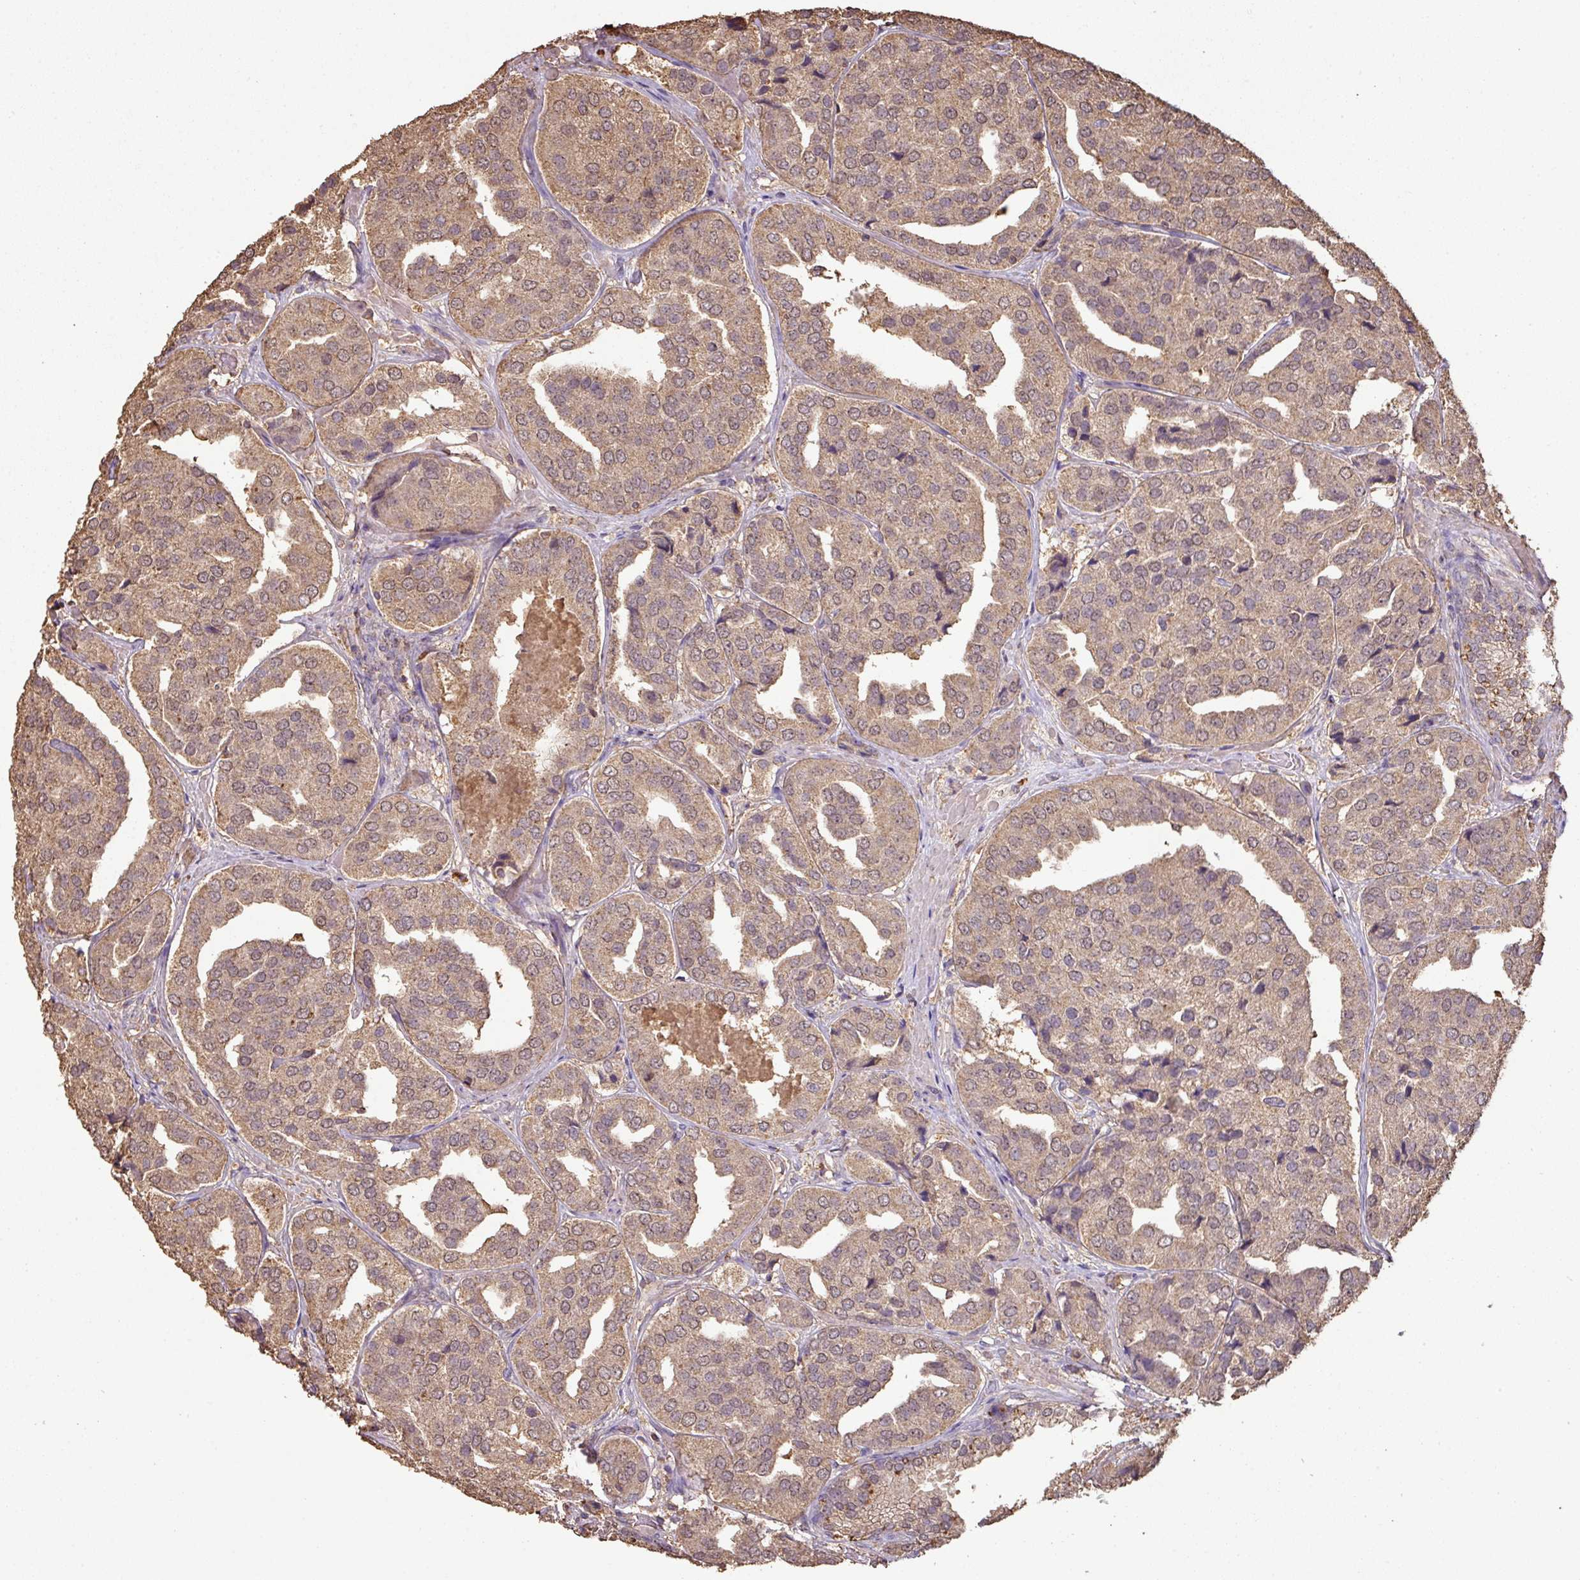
{"staining": {"intensity": "moderate", "quantity": ">75%", "location": "cytoplasmic/membranous"}, "tissue": "prostate cancer", "cell_type": "Tumor cells", "image_type": "cancer", "snomed": [{"axis": "morphology", "description": "Adenocarcinoma, High grade"}, {"axis": "topography", "description": "Prostate"}], "caption": "Immunohistochemical staining of human prostate cancer (high-grade adenocarcinoma) exhibits medium levels of moderate cytoplasmic/membranous positivity in approximately >75% of tumor cells.", "gene": "ATAT1", "patient": {"sex": "male", "age": 63}}